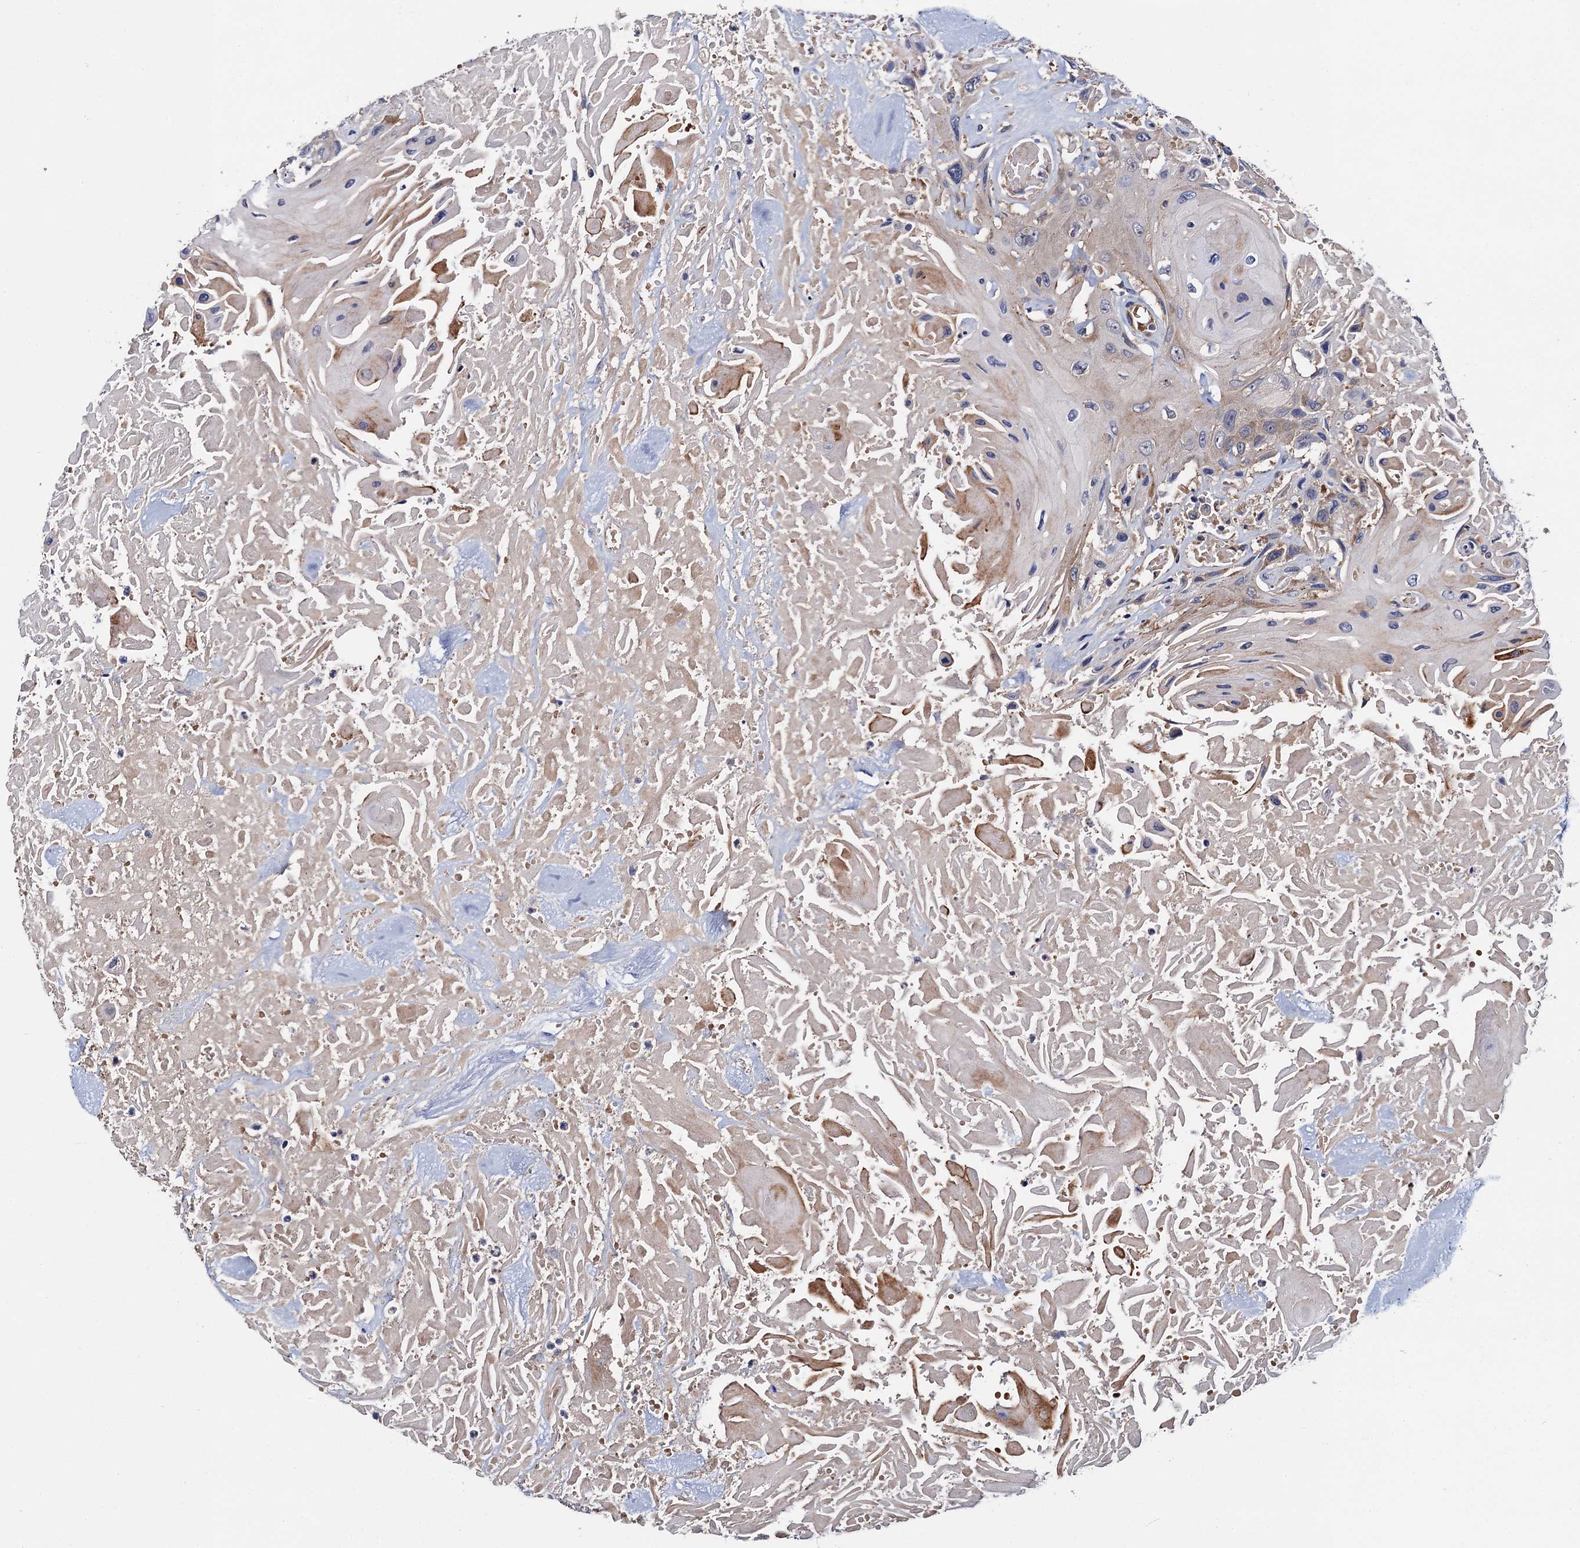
{"staining": {"intensity": "weak", "quantity": "25%-75%", "location": "cytoplasmic/membranous"}, "tissue": "head and neck cancer", "cell_type": "Tumor cells", "image_type": "cancer", "snomed": [{"axis": "morphology", "description": "Squamous cell carcinoma, NOS"}, {"axis": "topography", "description": "Head-Neck"}], "caption": "Squamous cell carcinoma (head and neck) was stained to show a protein in brown. There is low levels of weak cytoplasmic/membranous staining in about 25%-75% of tumor cells. Immunohistochemistry (ihc) stains the protein in brown and the nuclei are stained blue.", "gene": "TRMT112", "patient": {"sex": "male", "age": 81}}